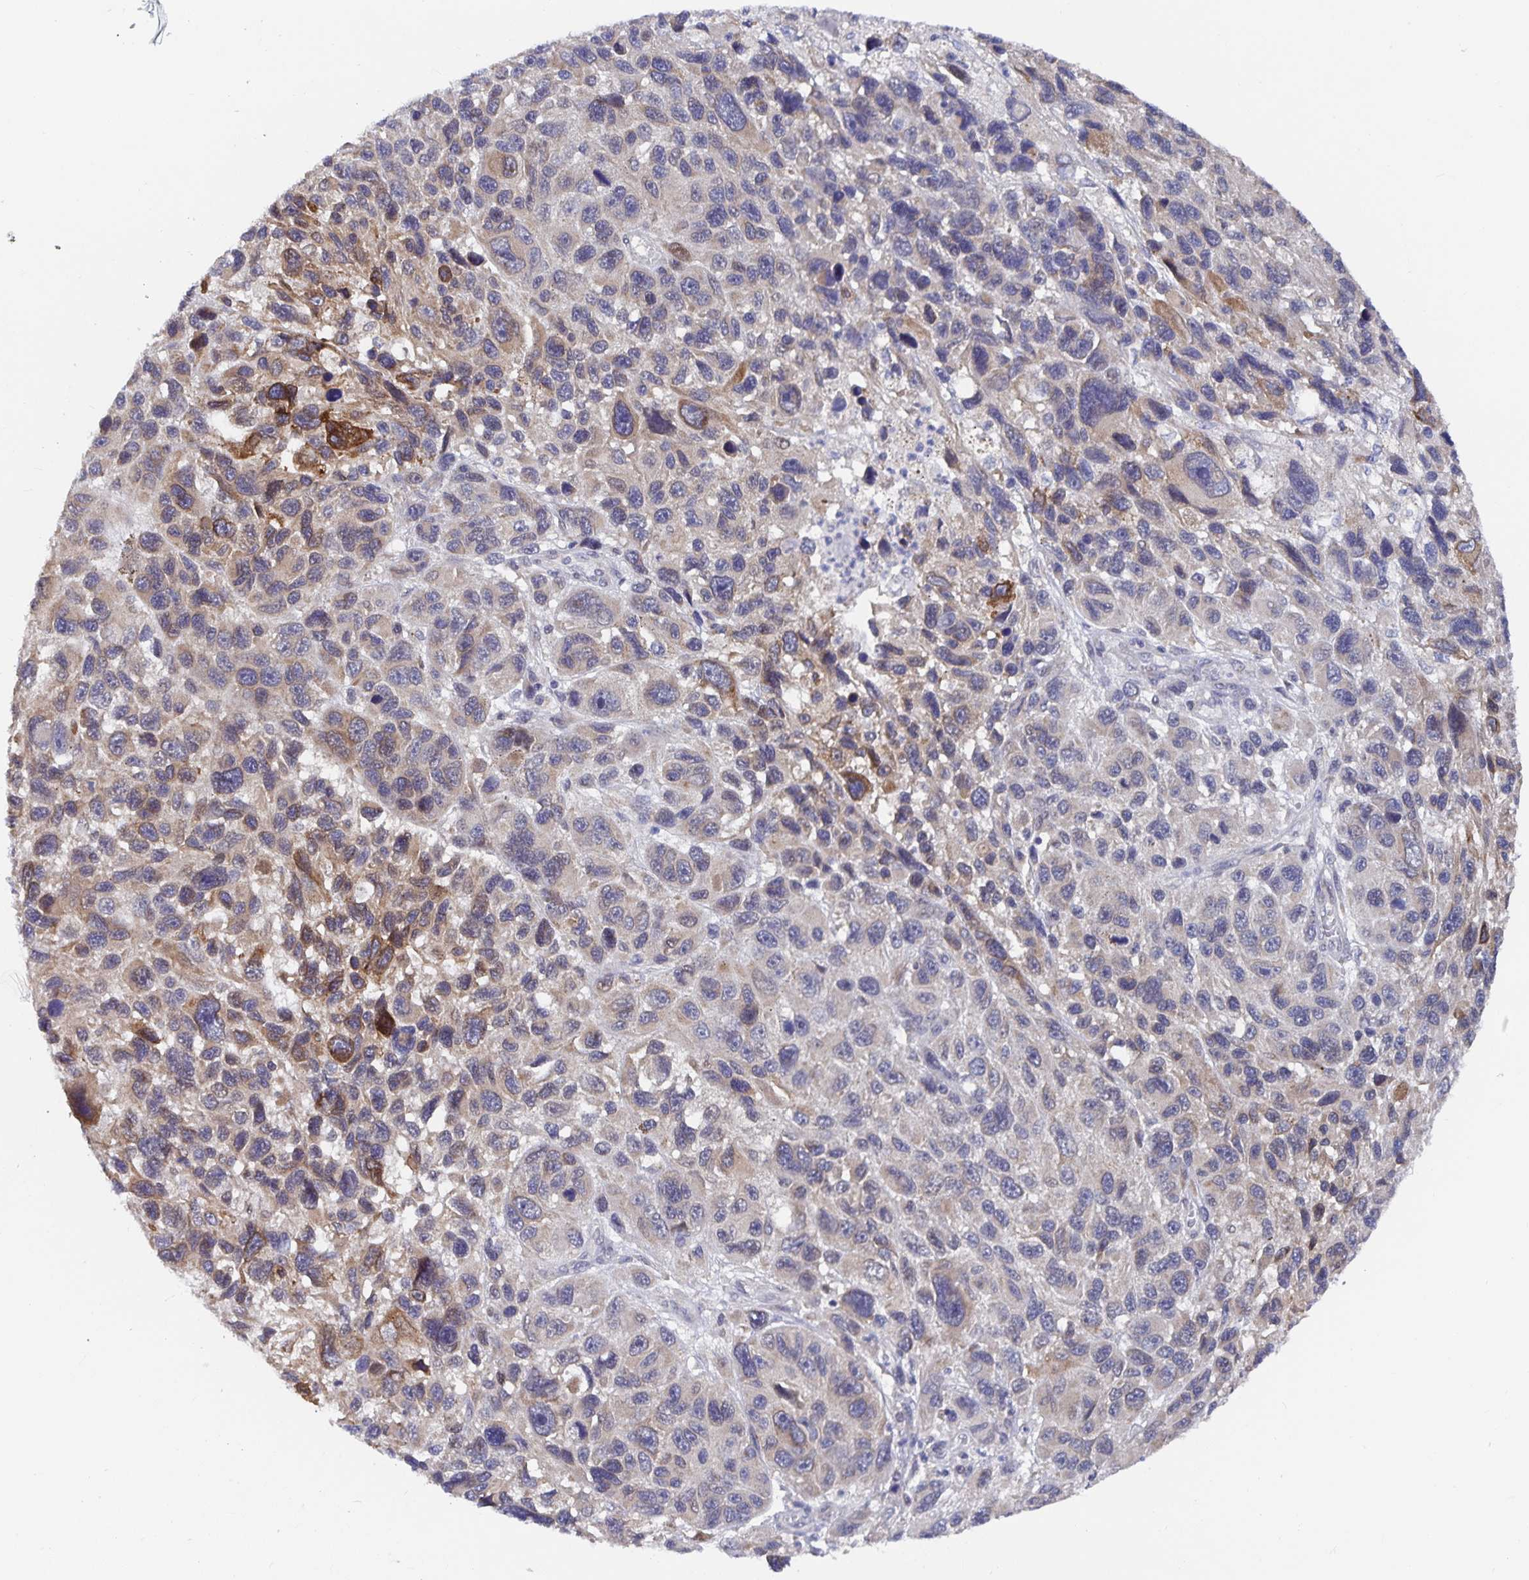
{"staining": {"intensity": "strong", "quantity": "<25%", "location": "cytoplasmic/membranous"}, "tissue": "melanoma", "cell_type": "Tumor cells", "image_type": "cancer", "snomed": [{"axis": "morphology", "description": "Malignant melanoma, NOS"}, {"axis": "topography", "description": "Skin"}], "caption": "Strong cytoplasmic/membranous expression is present in about <25% of tumor cells in malignant melanoma.", "gene": "ZIK1", "patient": {"sex": "male", "age": 53}}